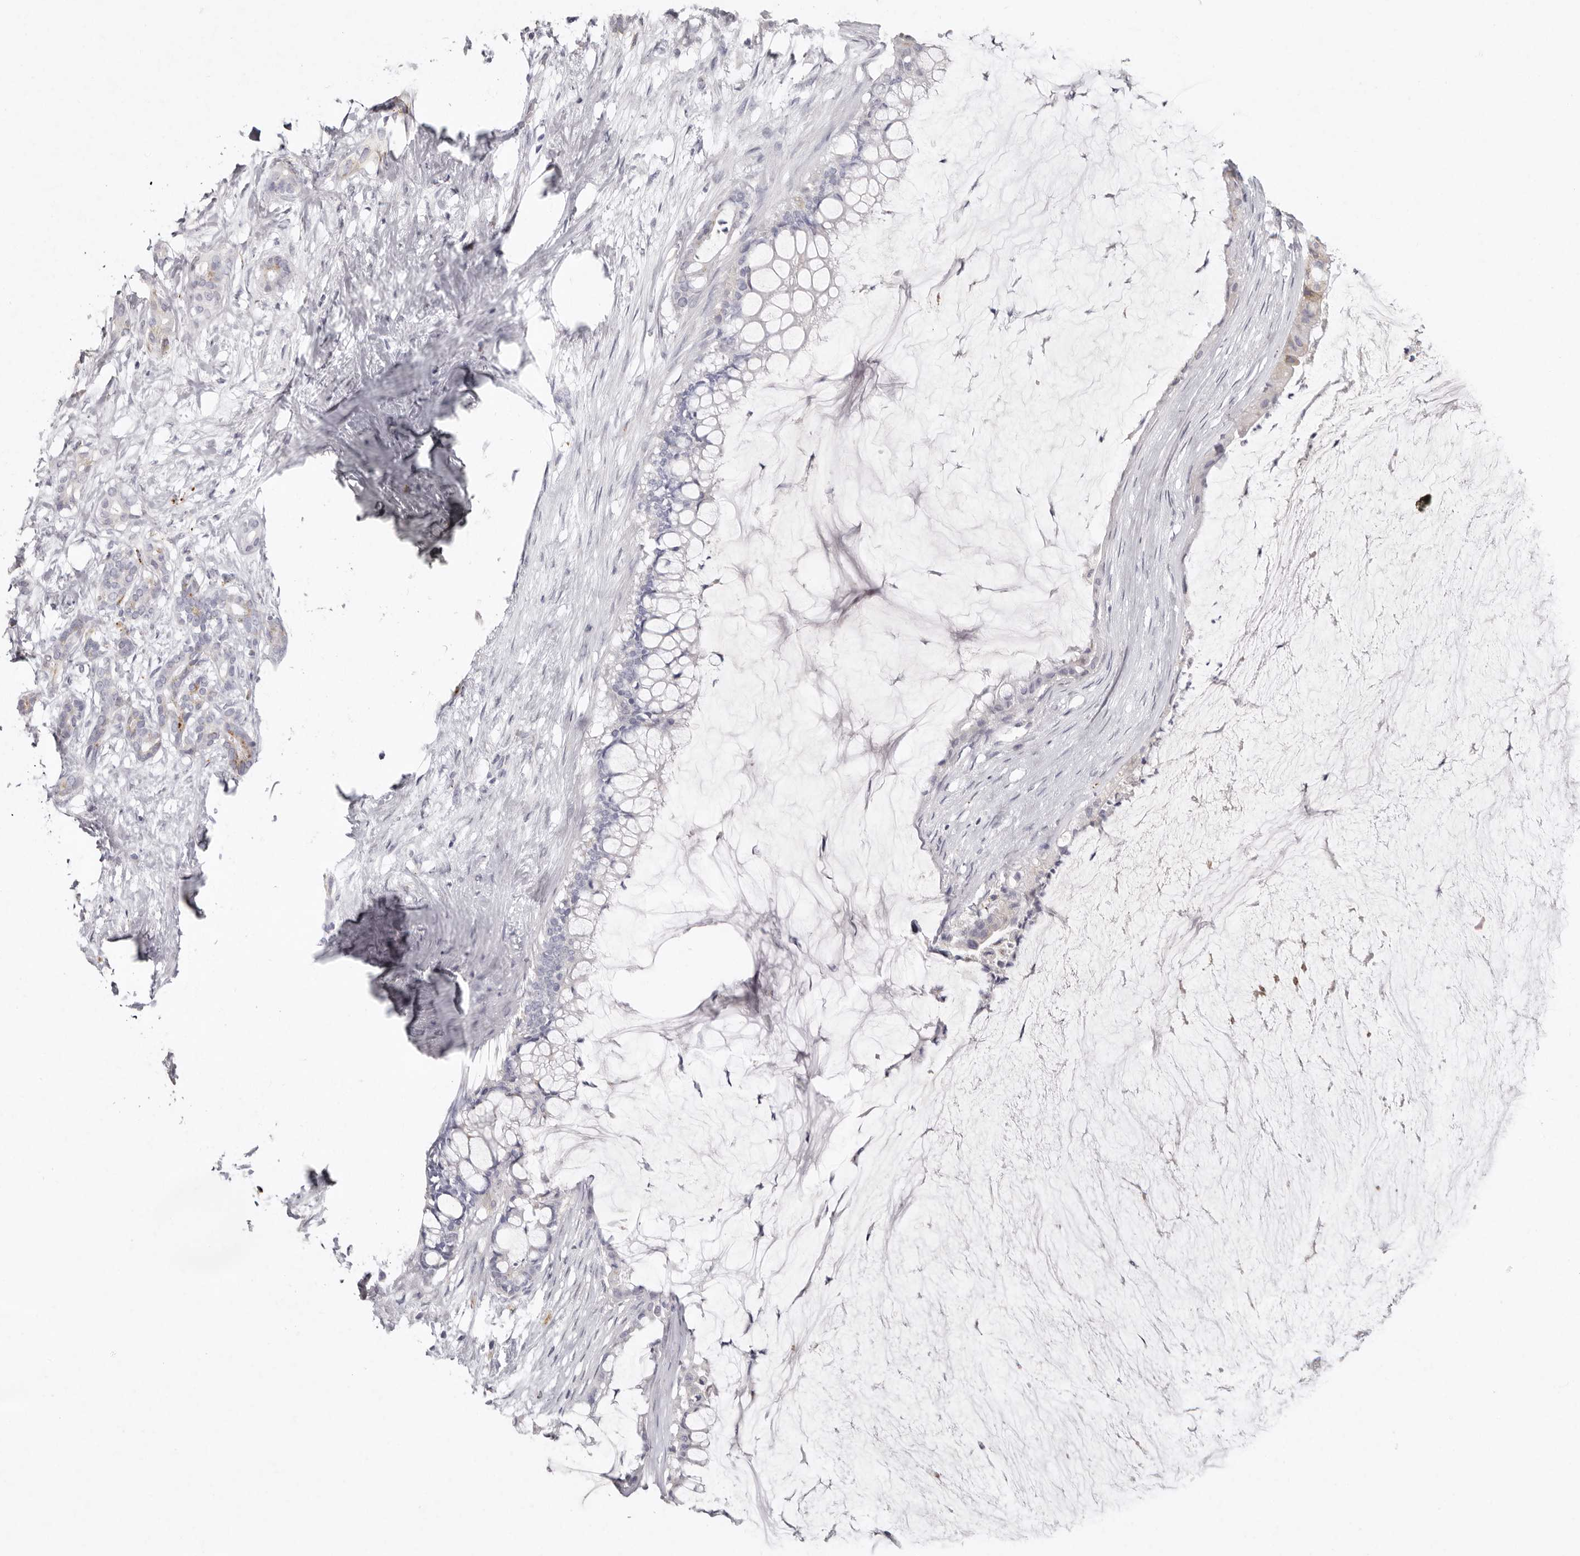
{"staining": {"intensity": "negative", "quantity": "none", "location": "none"}, "tissue": "pancreatic cancer", "cell_type": "Tumor cells", "image_type": "cancer", "snomed": [{"axis": "morphology", "description": "Adenocarcinoma, NOS"}, {"axis": "topography", "description": "Pancreas"}], "caption": "Tumor cells are negative for brown protein staining in pancreatic cancer.", "gene": "FAM185A", "patient": {"sex": "male", "age": 41}}